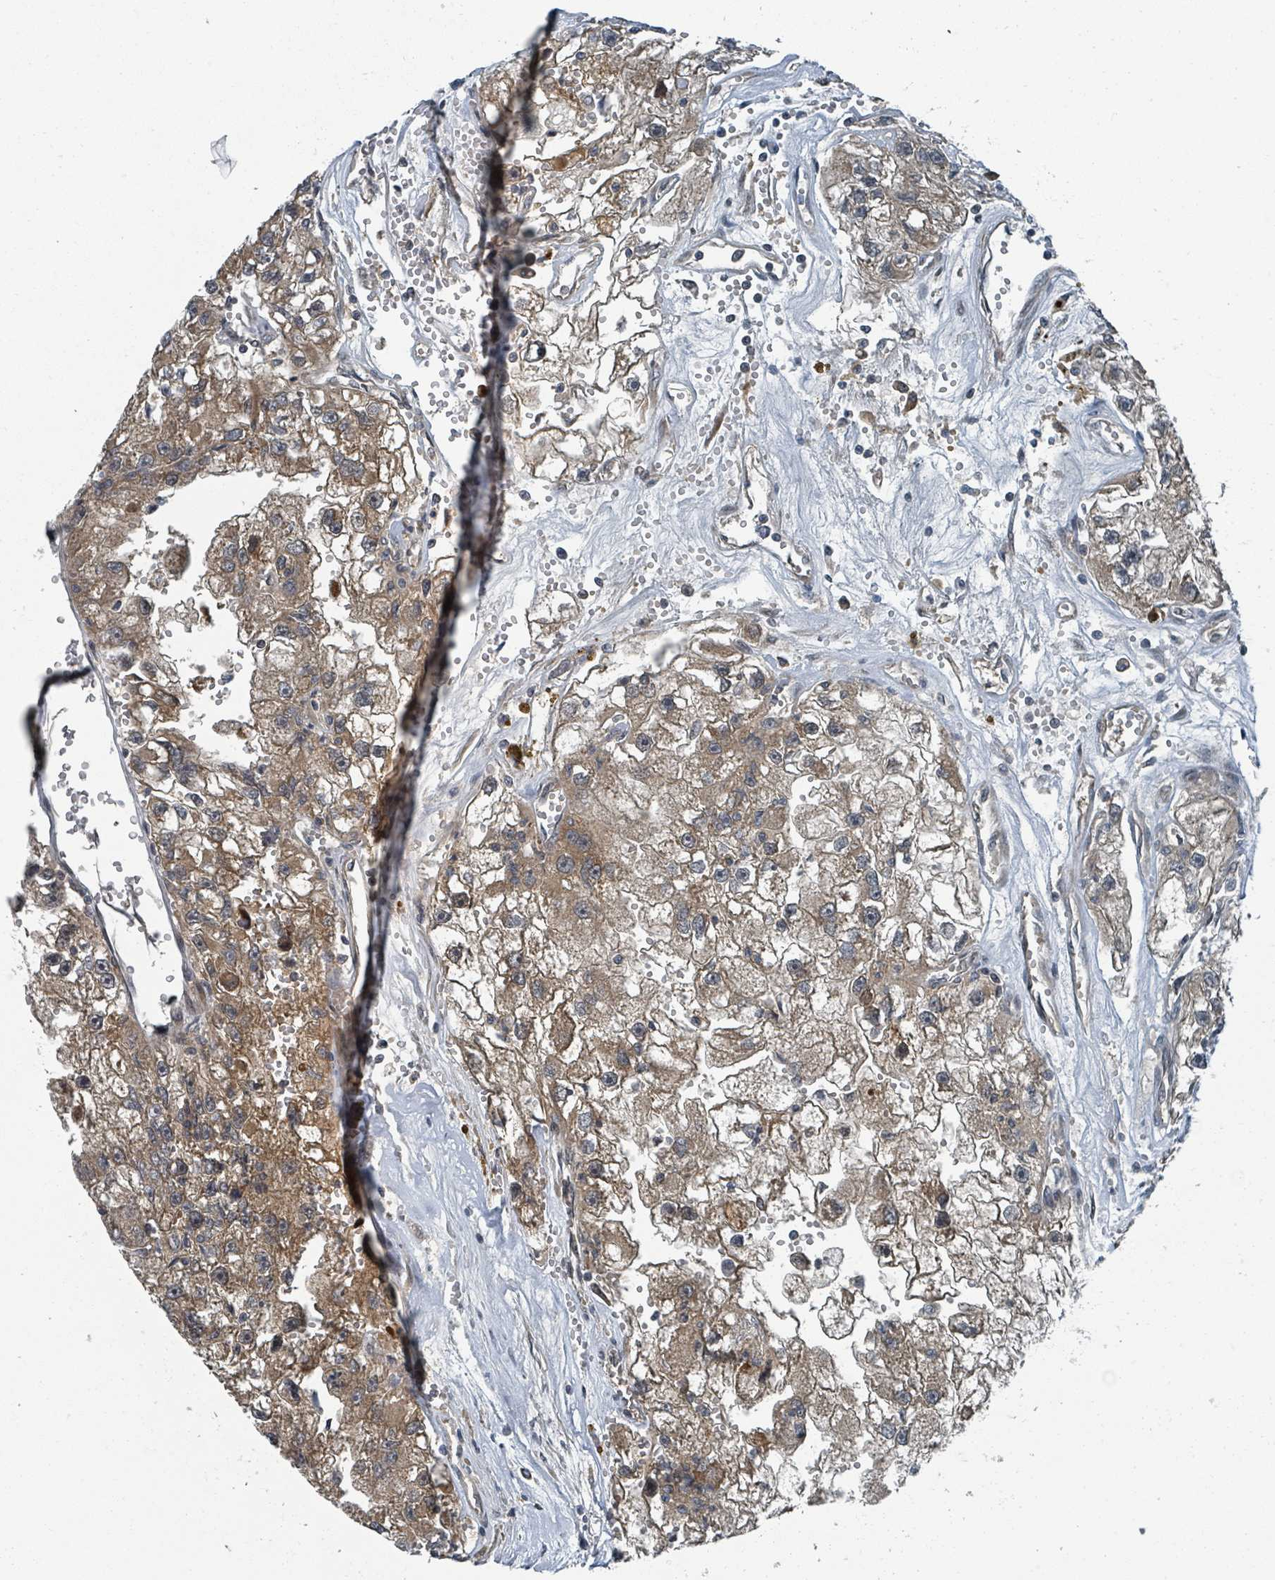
{"staining": {"intensity": "moderate", "quantity": ">75%", "location": "cytoplasmic/membranous"}, "tissue": "renal cancer", "cell_type": "Tumor cells", "image_type": "cancer", "snomed": [{"axis": "morphology", "description": "Adenocarcinoma, NOS"}, {"axis": "topography", "description": "Kidney"}], "caption": "IHC photomicrograph of neoplastic tissue: renal cancer (adenocarcinoma) stained using immunohistochemistry (IHC) reveals medium levels of moderate protein expression localized specifically in the cytoplasmic/membranous of tumor cells, appearing as a cytoplasmic/membranous brown color.", "gene": "GOLGA7", "patient": {"sex": "male", "age": 63}}